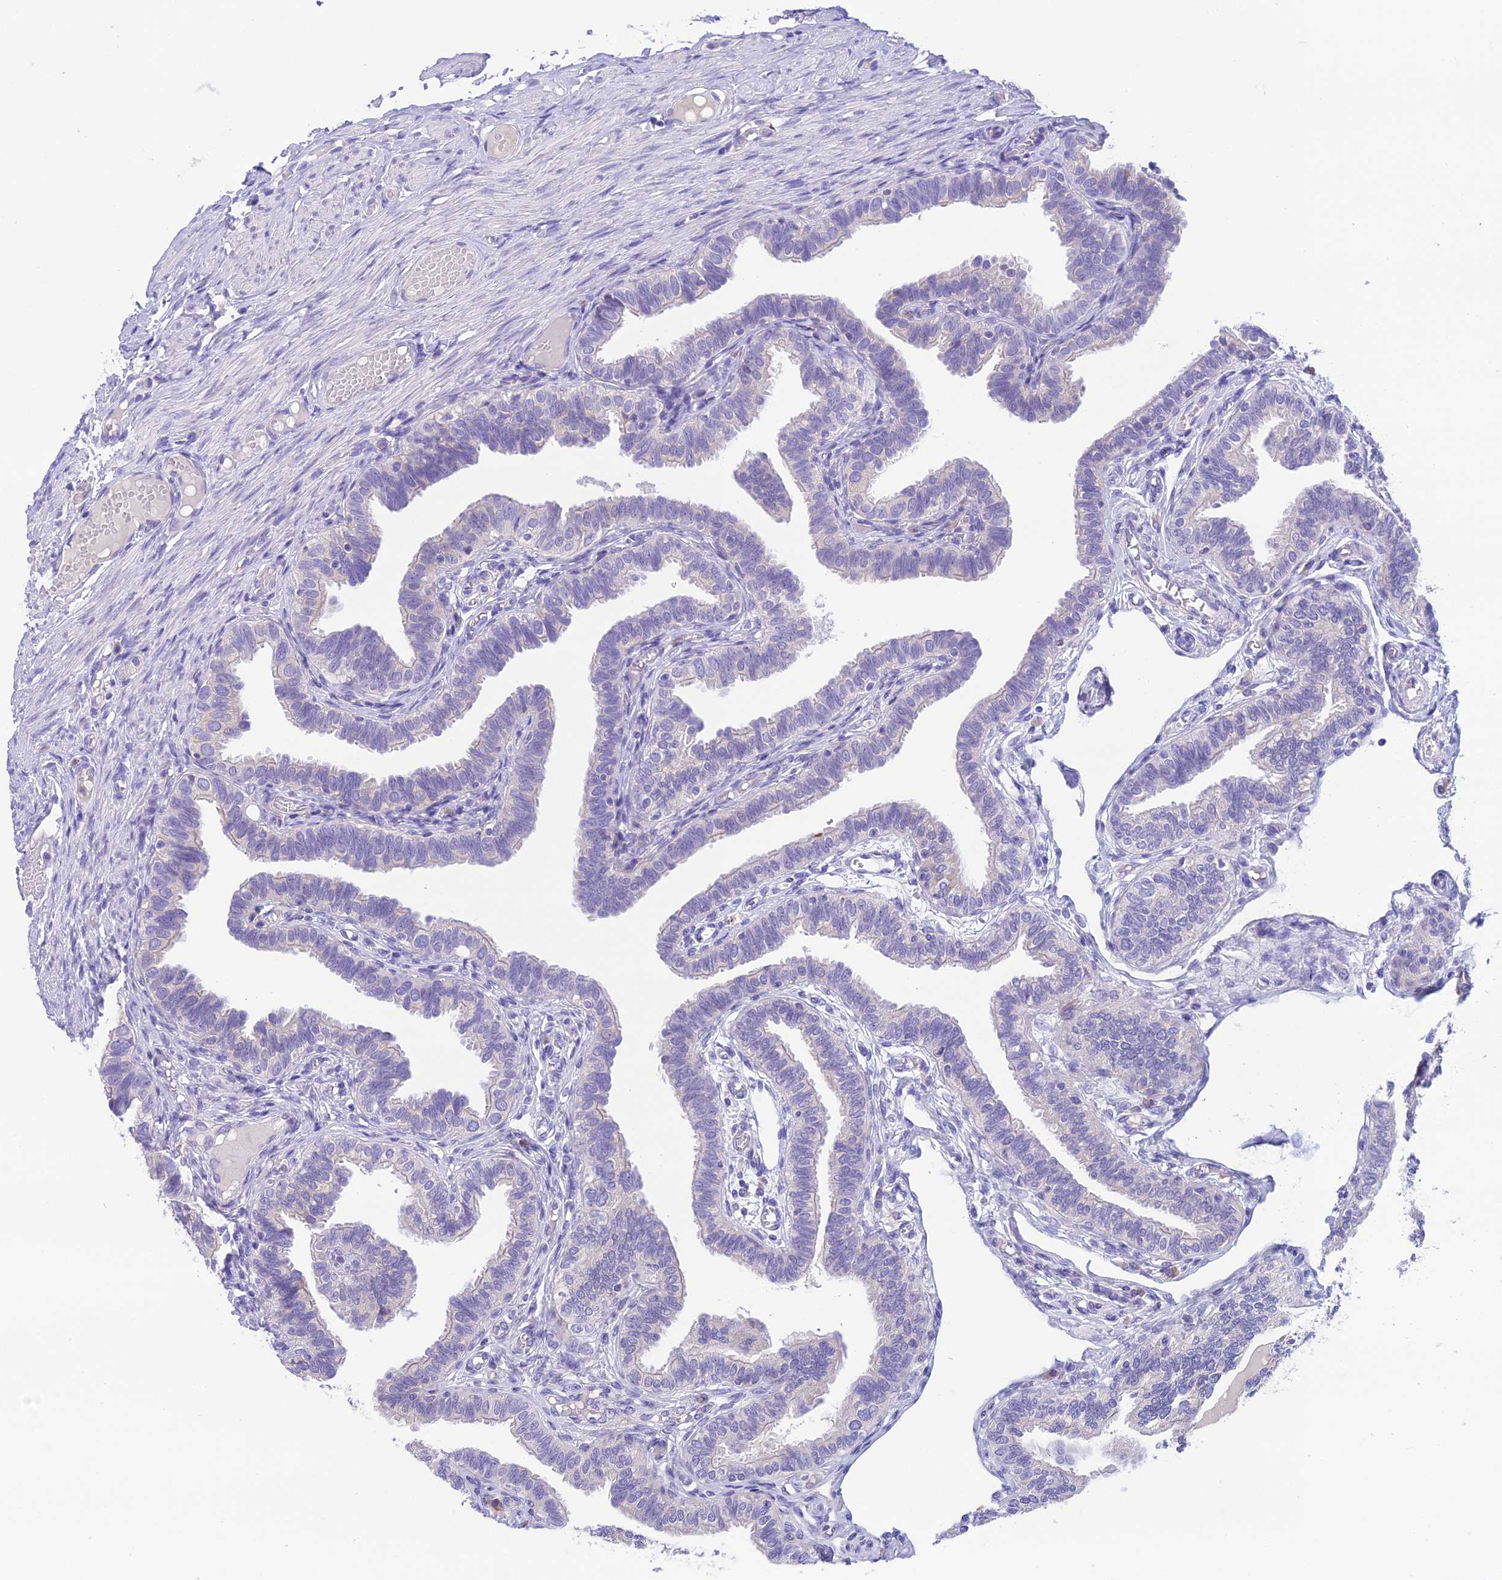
{"staining": {"intensity": "negative", "quantity": "none", "location": "none"}, "tissue": "fallopian tube", "cell_type": "Glandular cells", "image_type": "normal", "snomed": [{"axis": "morphology", "description": "Normal tissue, NOS"}, {"axis": "topography", "description": "Fallopian tube"}], "caption": "The immunohistochemistry (IHC) histopathology image has no significant positivity in glandular cells of fallopian tube. (DAB (3,3'-diaminobenzidine) IHC with hematoxylin counter stain).", "gene": "KIAA0408", "patient": {"sex": "female", "age": 39}}